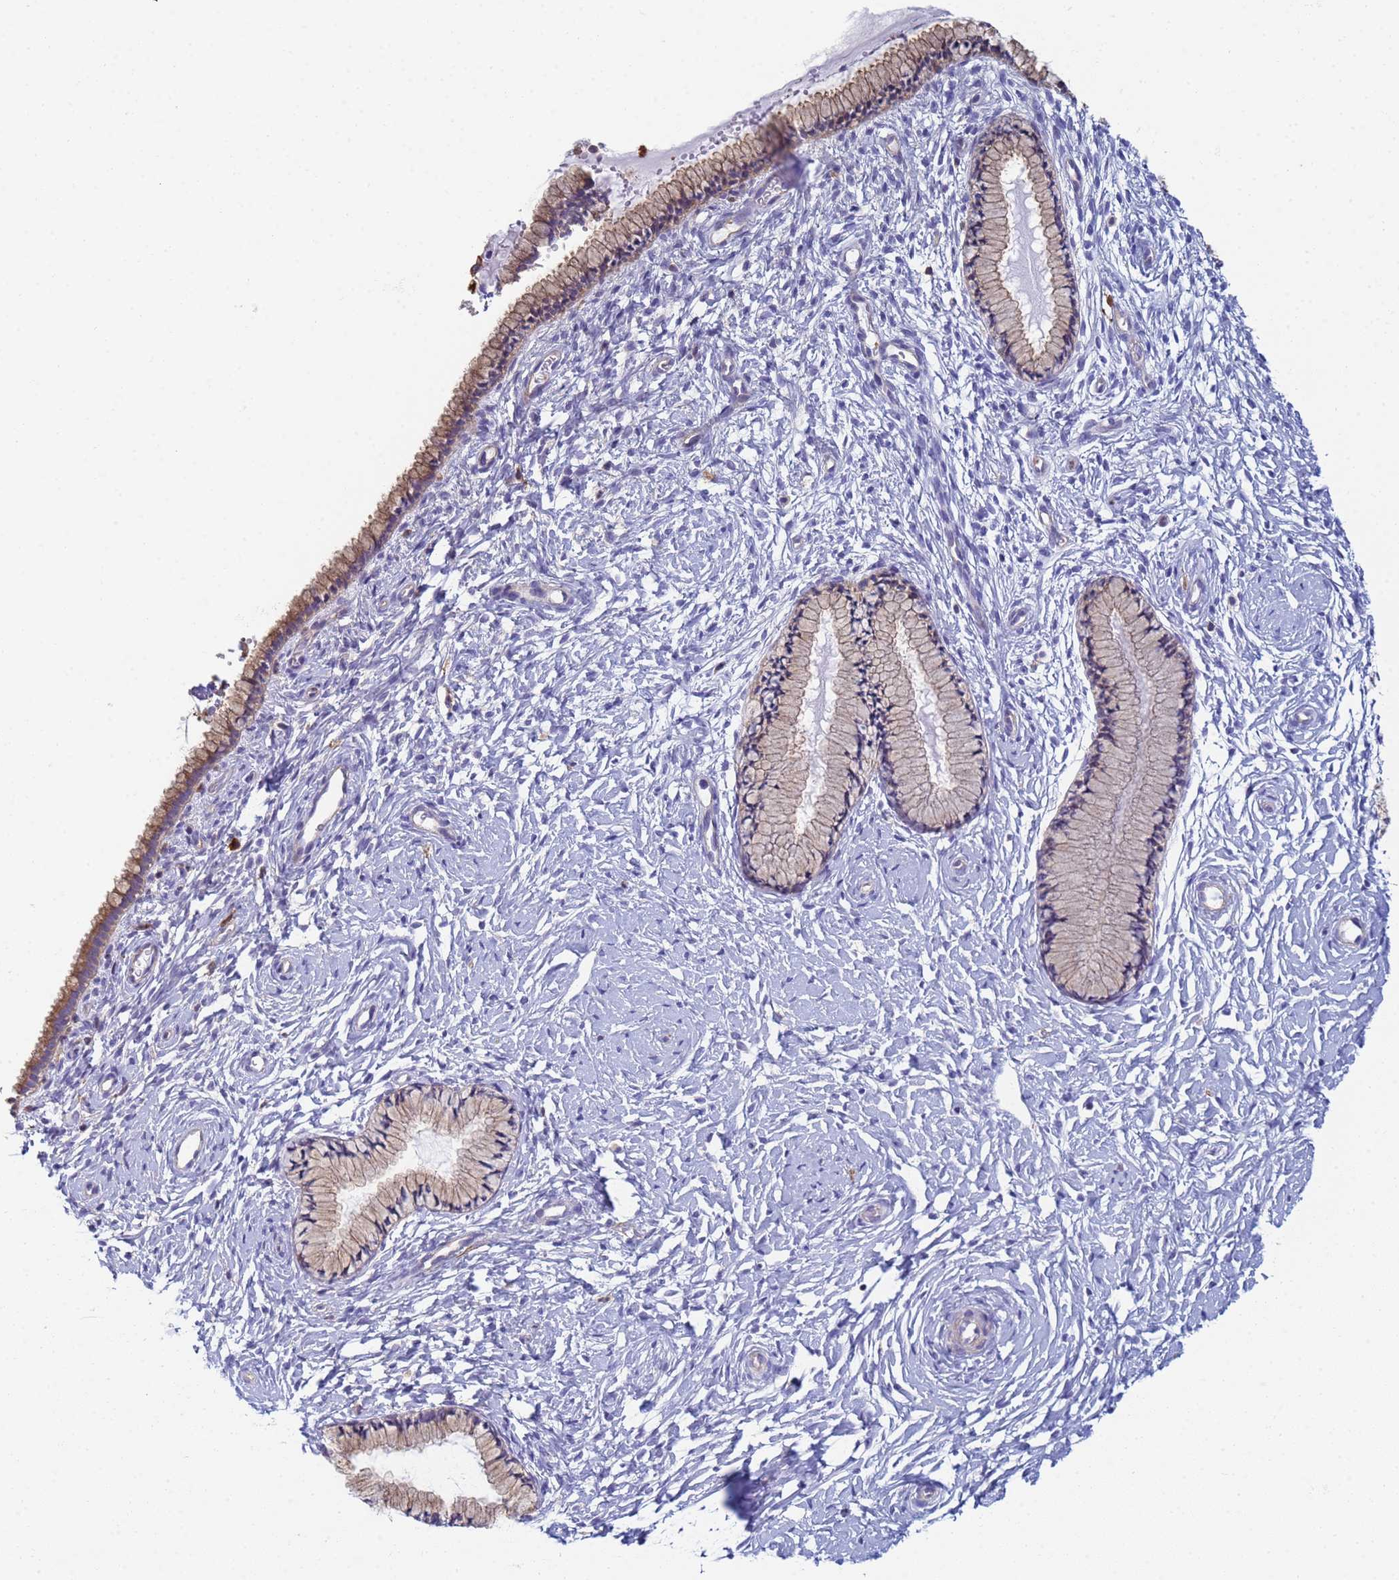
{"staining": {"intensity": "moderate", "quantity": "25%-75%", "location": "cytoplasmic/membranous"}, "tissue": "cervix", "cell_type": "Glandular cells", "image_type": "normal", "snomed": [{"axis": "morphology", "description": "Normal tissue, NOS"}, {"axis": "topography", "description": "Cervix"}], "caption": "A histopathology image of human cervix stained for a protein exhibits moderate cytoplasmic/membranous brown staining in glandular cells.", "gene": "ZNG1A", "patient": {"sex": "female", "age": 33}}